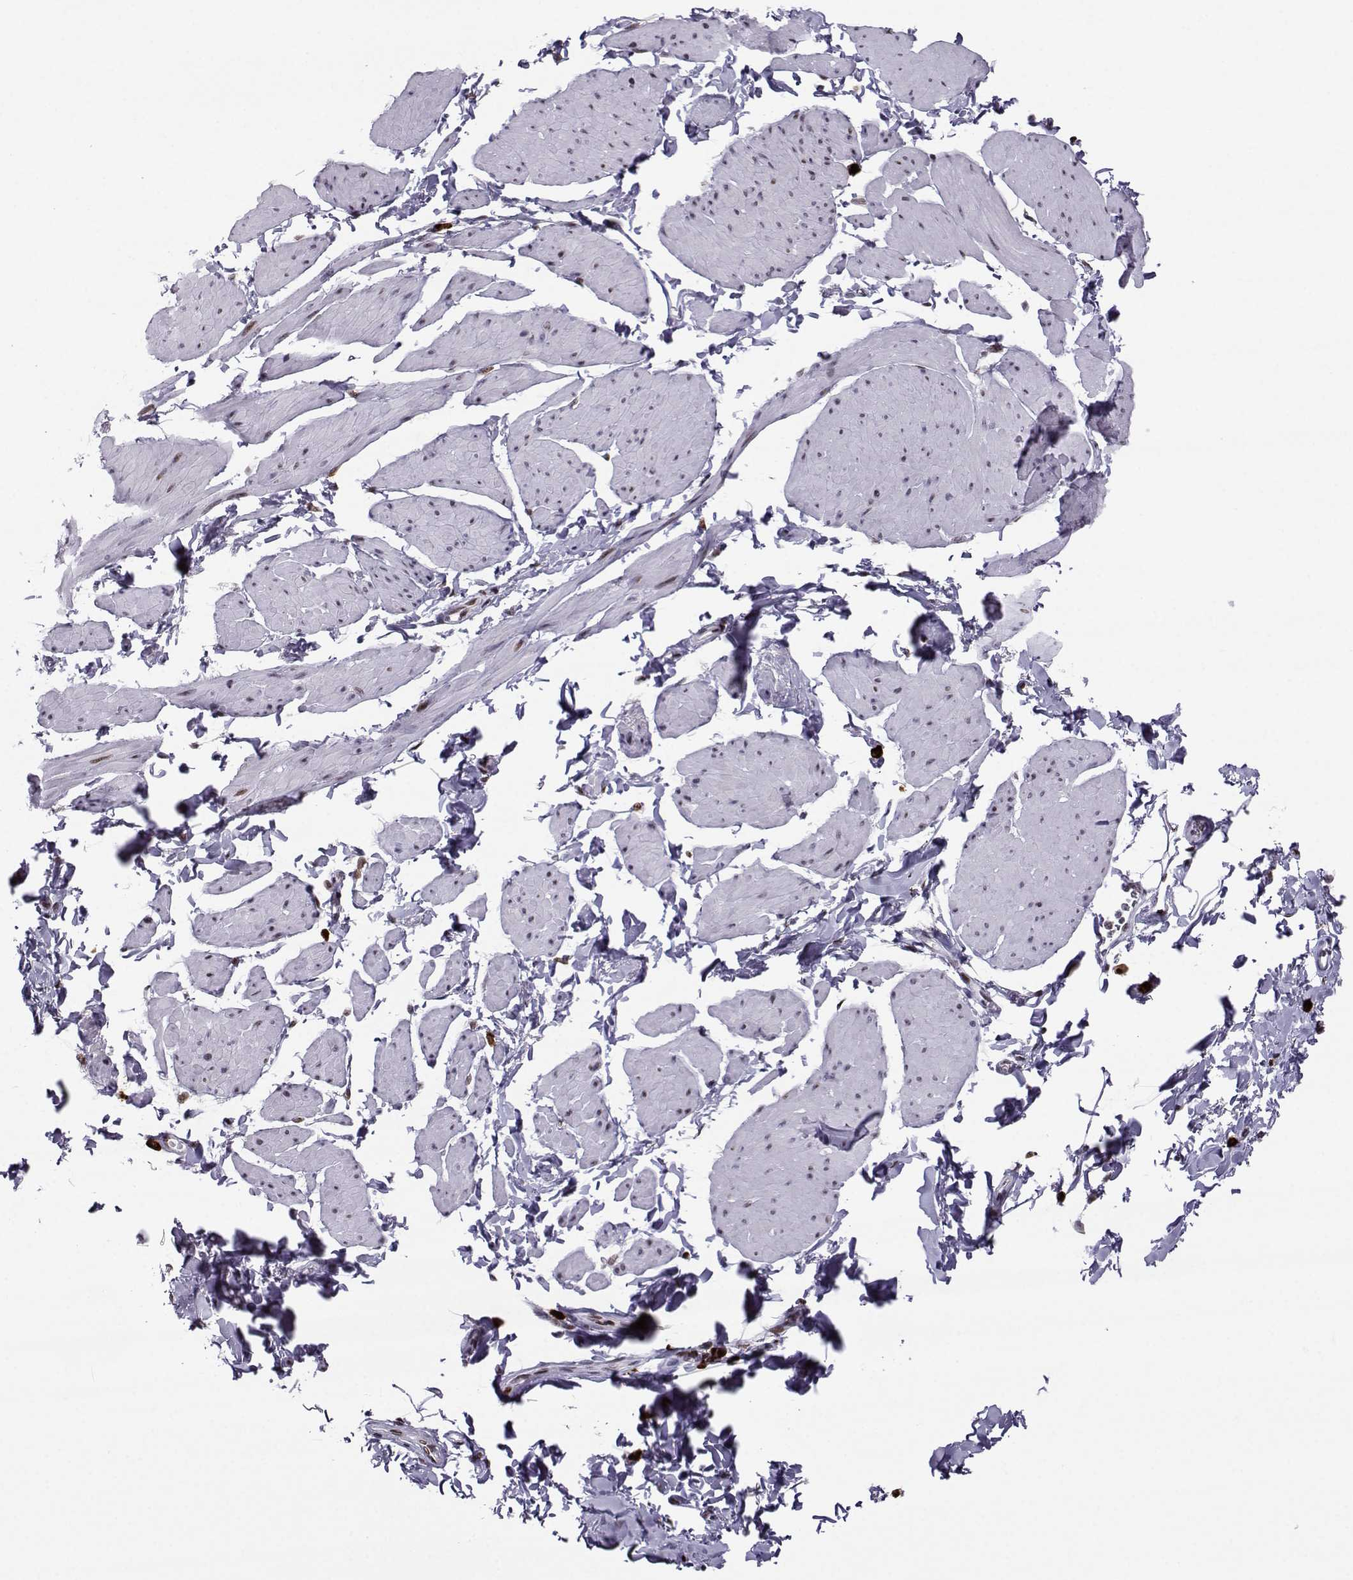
{"staining": {"intensity": "weak", "quantity": "<25%", "location": "nuclear"}, "tissue": "smooth muscle", "cell_type": "Smooth muscle cells", "image_type": "normal", "snomed": [{"axis": "morphology", "description": "Normal tissue, NOS"}, {"axis": "topography", "description": "Adipose tissue"}, {"axis": "topography", "description": "Smooth muscle"}, {"axis": "topography", "description": "Peripheral nerve tissue"}], "caption": "IHC photomicrograph of unremarkable smooth muscle: human smooth muscle stained with DAB (3,3'-diaminobenzidine) exhibits no significant protein staining in smooth muscle cells.", "gene": "ZNF19", "patient": {"sex": "male", "age": 83}}